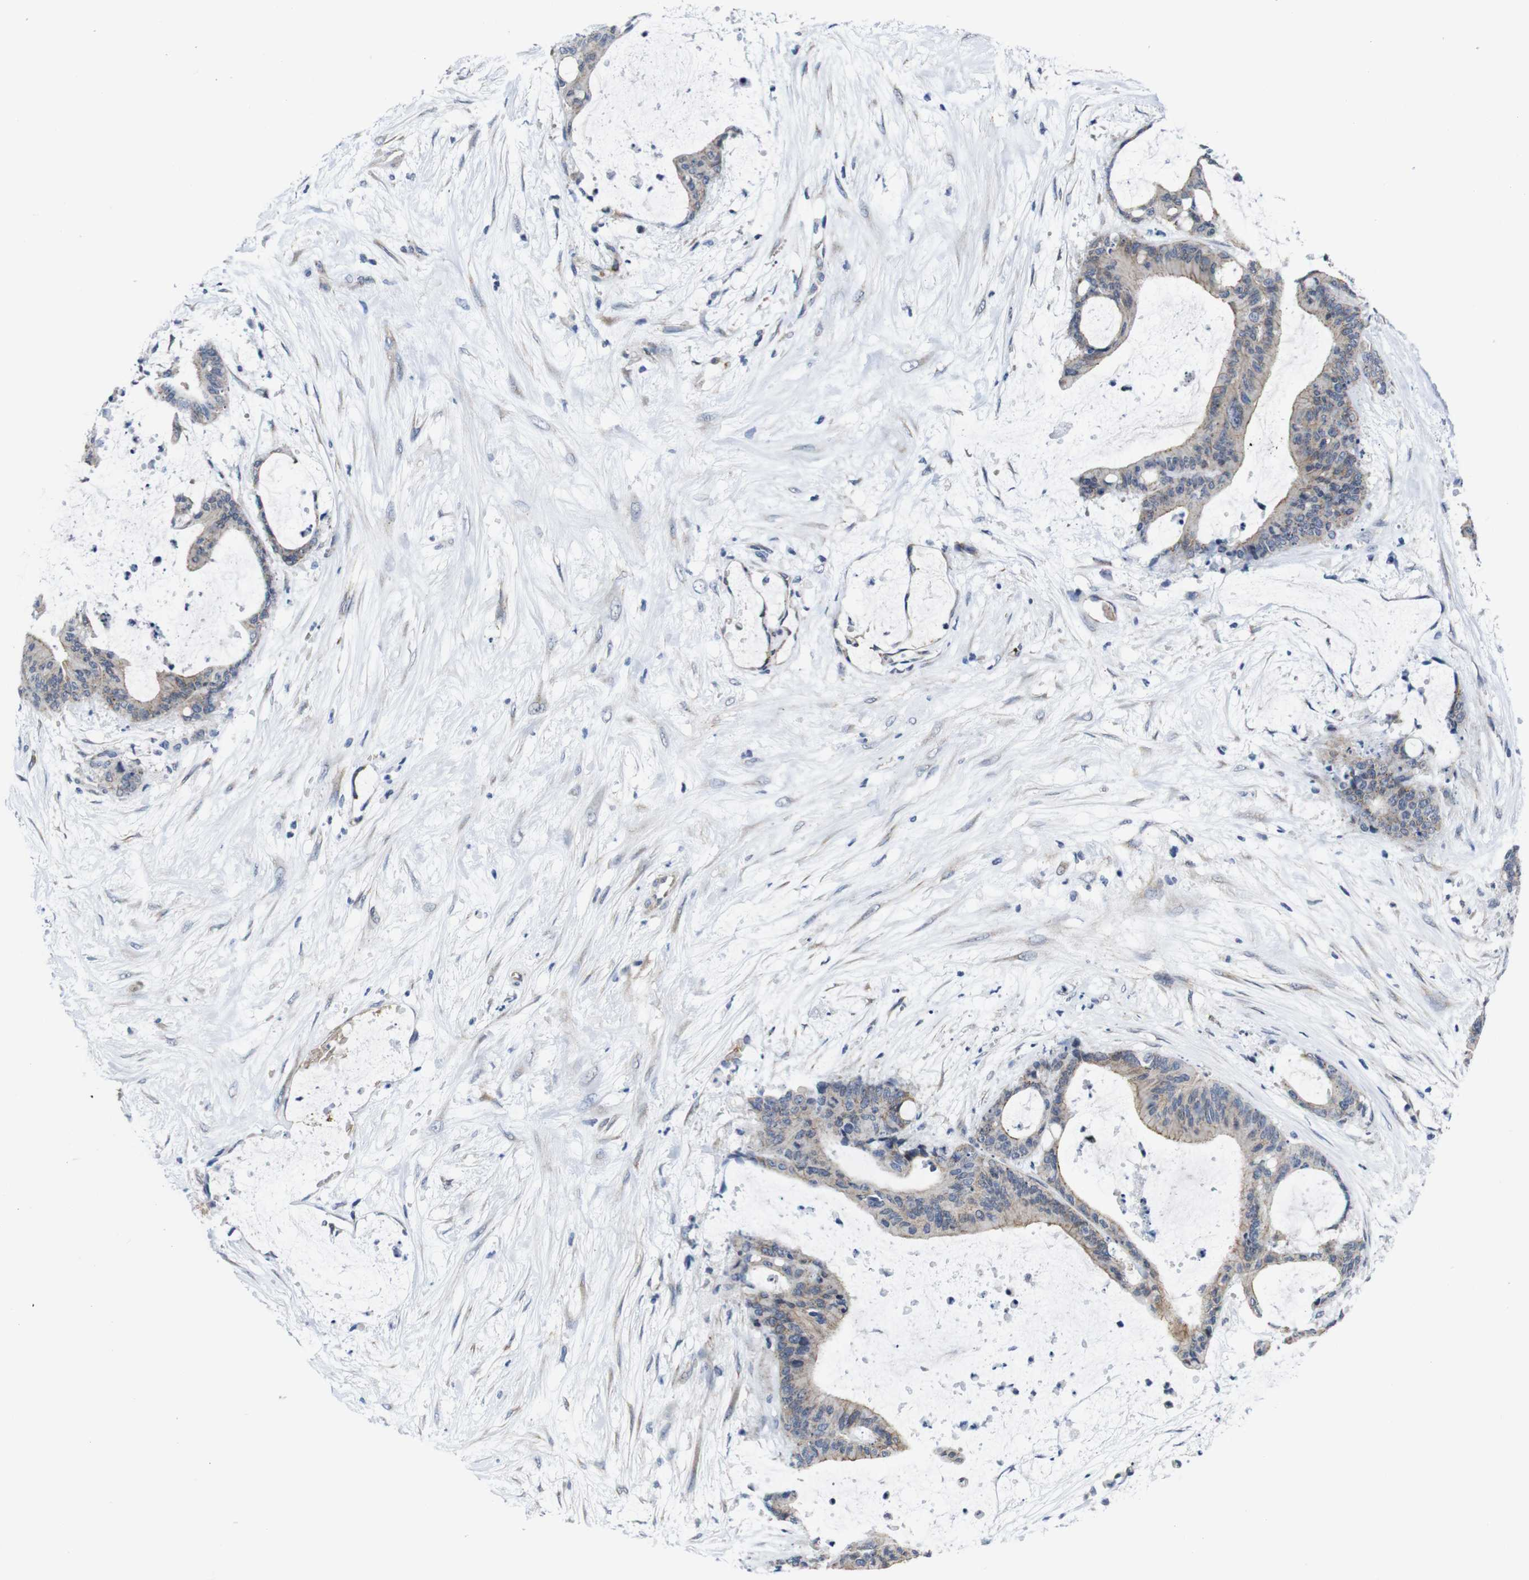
{"staining": {"intensity": "moderate", "quantity": "25%-75%", "location": "cytoplasmic/membranous"}, "tissue": "liver cancer", "cell_type": "Tumor cells", "image_type": "cancer", "snomed": [{"axis": "morphology", "description": "Cholangiocarcinoma"}, {"axis": "topography", "description": "Liver"}], "caption": "Immunohistochemical staining of liver cholangiocarcinoma shows moderate cytoplasmic/membranous protein positivity in approximately 25%-75% of tumor cells. (brown staining indicates protein expression, while blue staining denotes nuclei).", "gene": "SOCS3", "patient": {"sex": "female", "age": 73}}